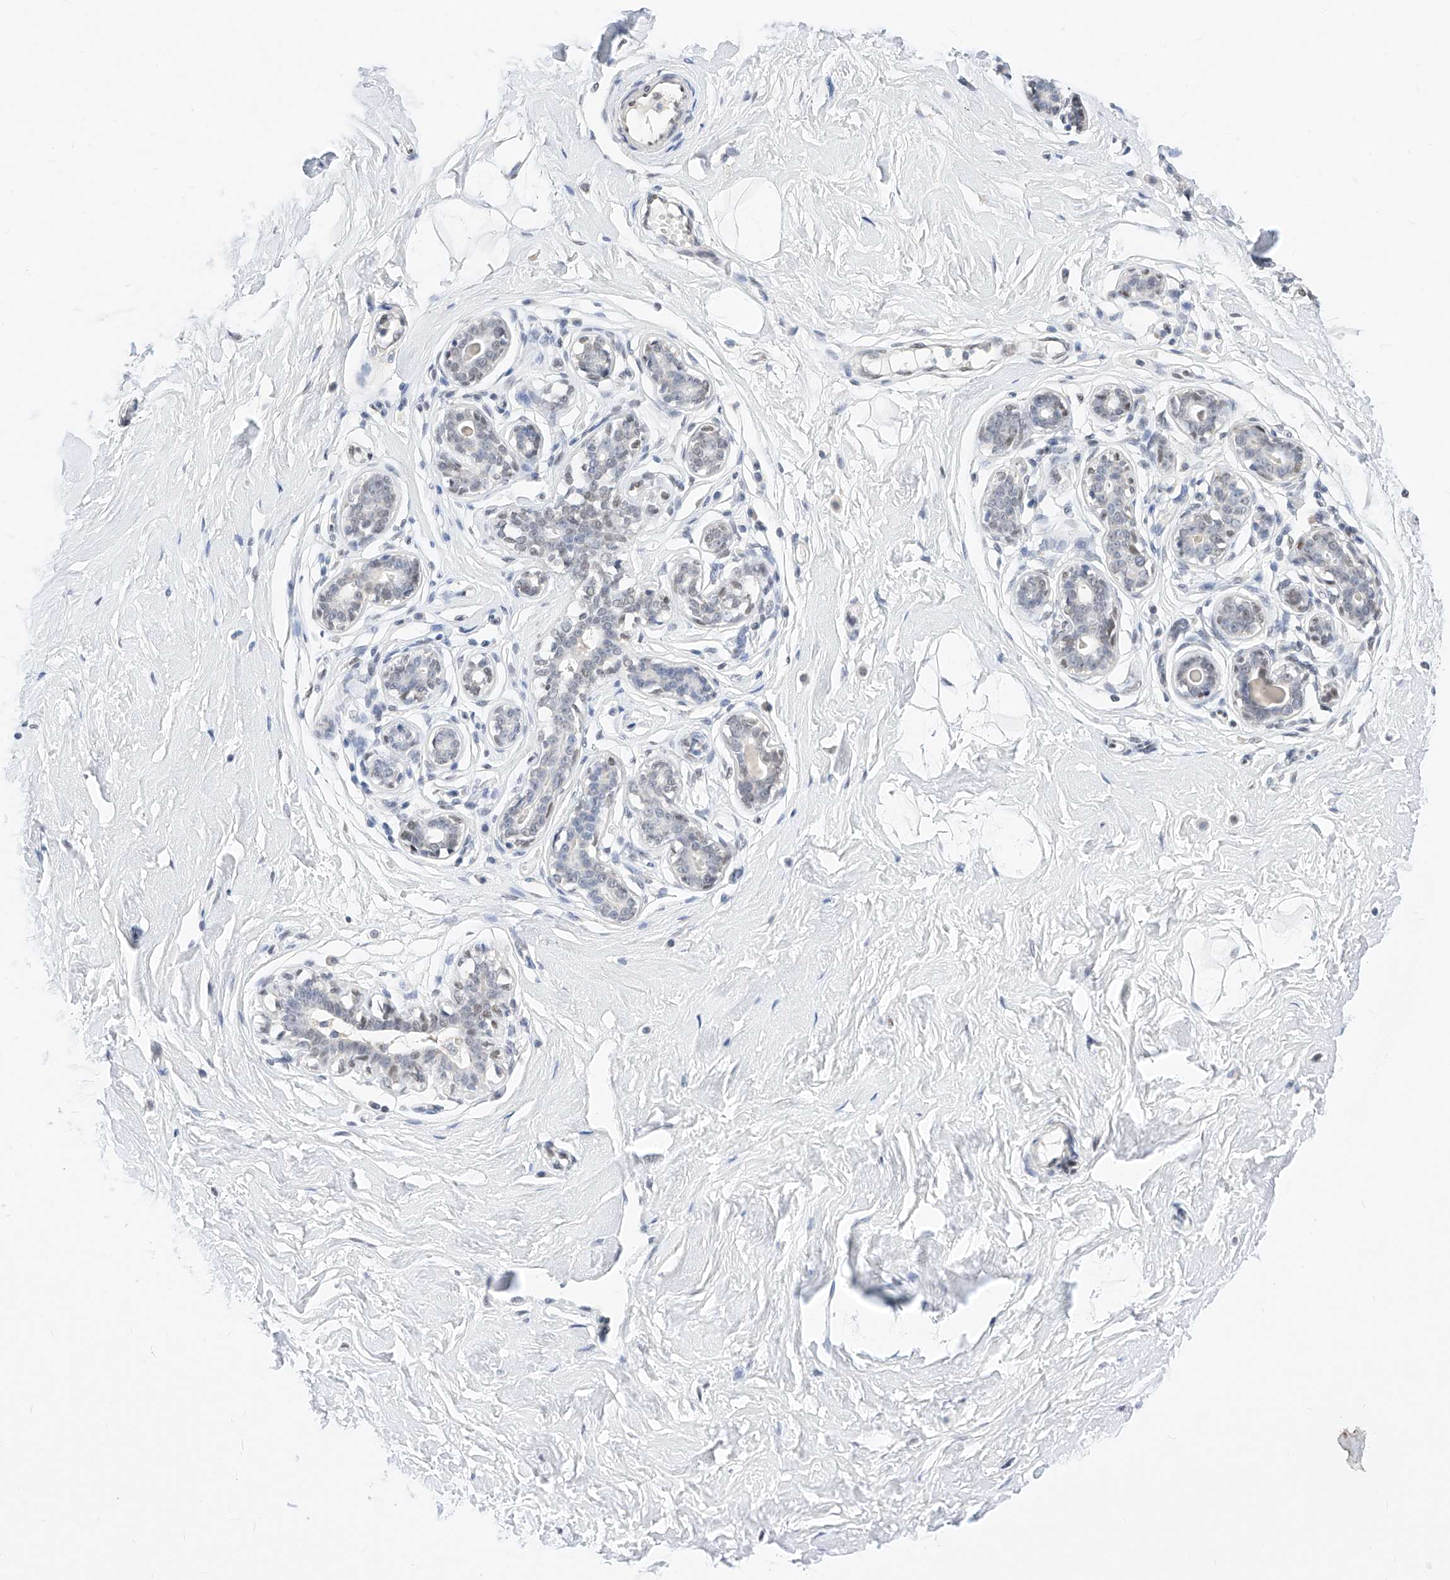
{"staining": {"intensity": "negative", "quantity": "none", "location": "none"}, "tissue": "breast", "cell_type": "Adipocytes", "image_type": "normal", "snomed": [{"axis": "morphology", "description": "Normal tissue, NOS"}, {"axis": "morphology", "description": "Adenoma, NOS"}, {"axis": "topography", "description": "Breast"}], "caption": "Breast stained for a protein using IHC demonstrates no expression adipocytes.", "gene": "KCNJ1", "patient": {"sex": "female", "age": 23}}